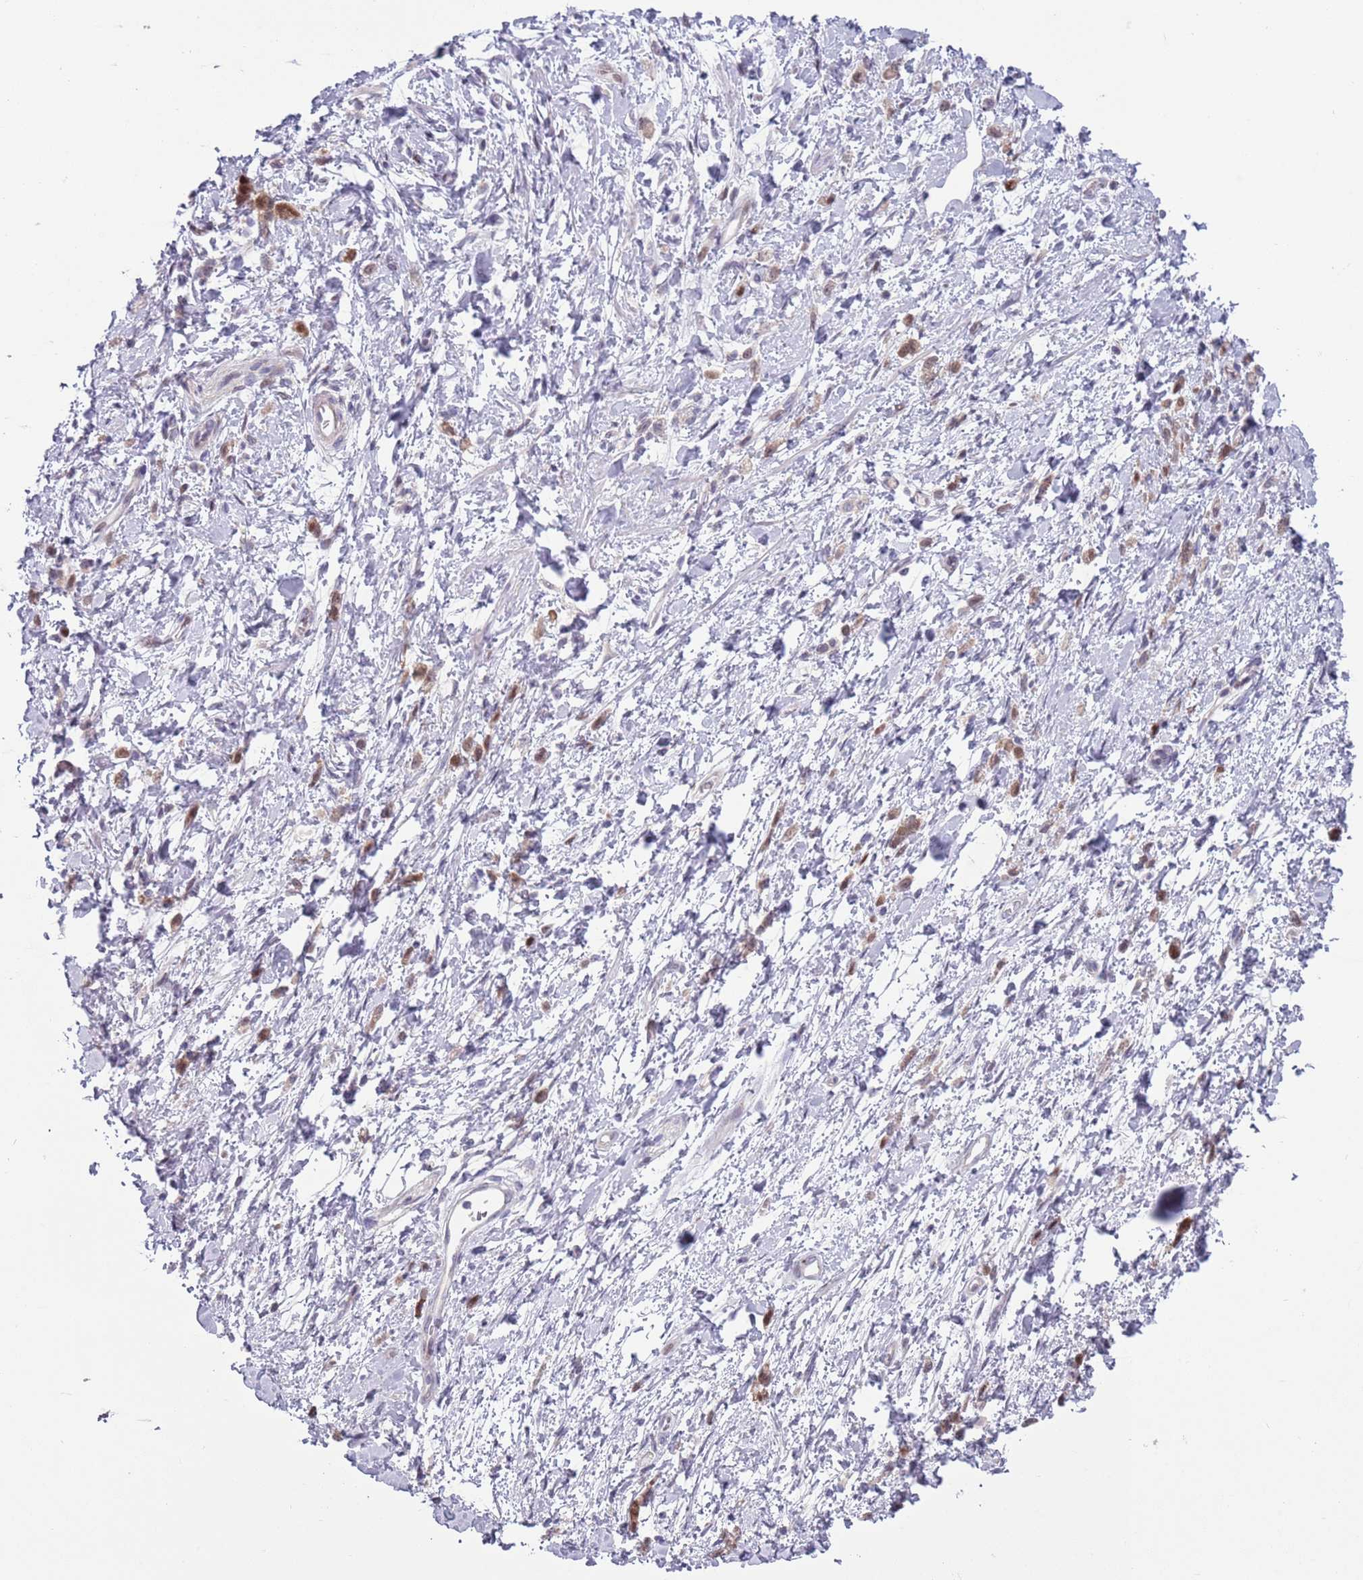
{"staining": {"intensity": "negative", "quantity": "none", "location": "none"}, "tissue": "stomach cancer", "cell_type": "Tumor cells", "image_type": "cancer", "snomed": [{"axis": "morphology", "description": "Adenocarcinoma, NOS"}, {"axis": "topography", "description": "Stomach"}], "caption": "This histopathology image is of stomach adenocarcinoma stained with IHC to label a protein in brown with the nuclei are counter-stained blue. There is no staining in tumor cells.", "gene": "CLNS1A", "patient": {"sex": "female", "age": 60}}